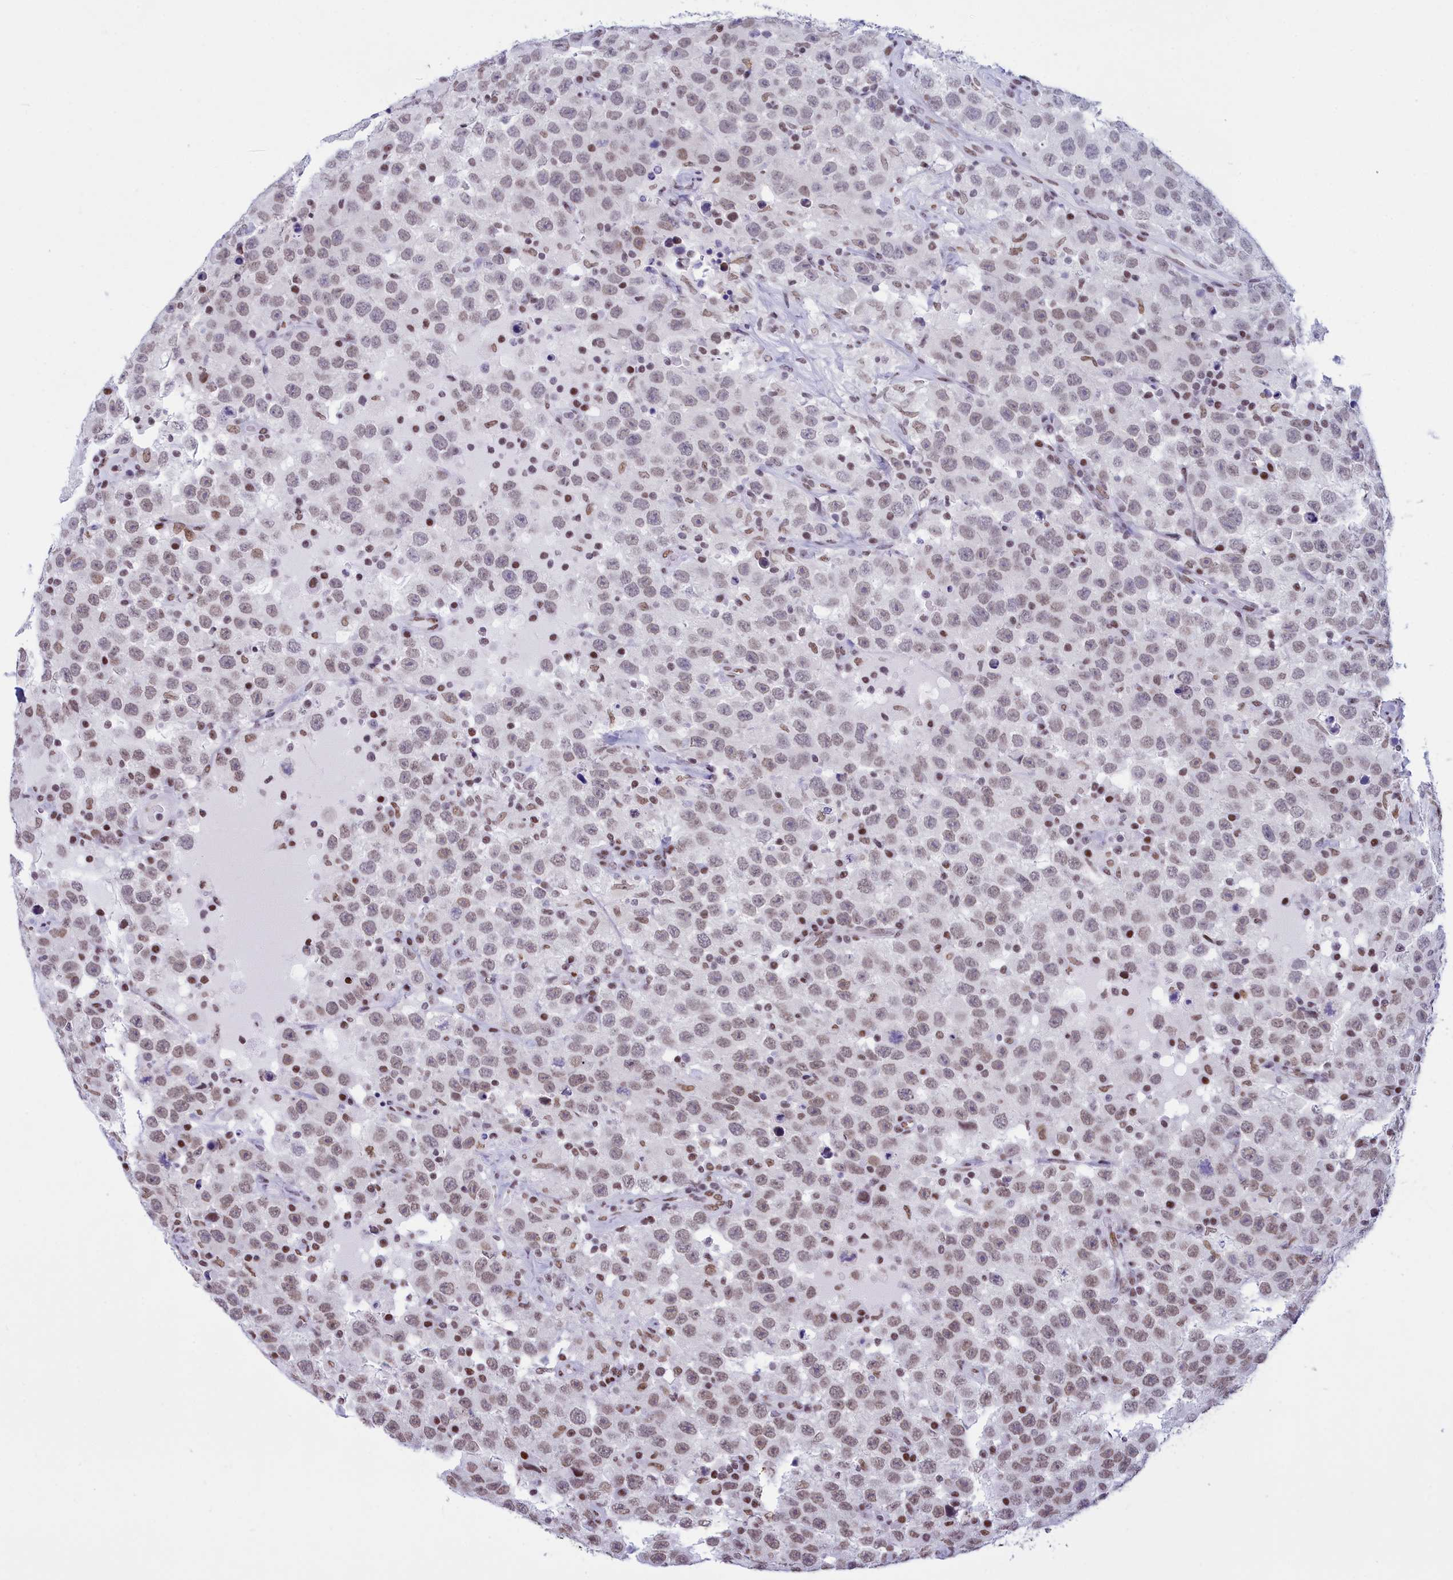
{"staining": {"intensity": "weak", "quantity": ">75%", "location": "nuclear"}, "tissue": "testis cancer", "cell_type": "Tumor cells", "image_type": "cancer", "snomed": [{"axis": "morphology", "description": "Seminoma, NOS"}, {"axis": "topography", "description": "Testis"}], "caption": "An image of human testis cancer stained for a protein demonstrates weak nuclear brown staining in tumor cells.", "gene": "CDC26", "patient": {"sex": "male", "age": 41}}